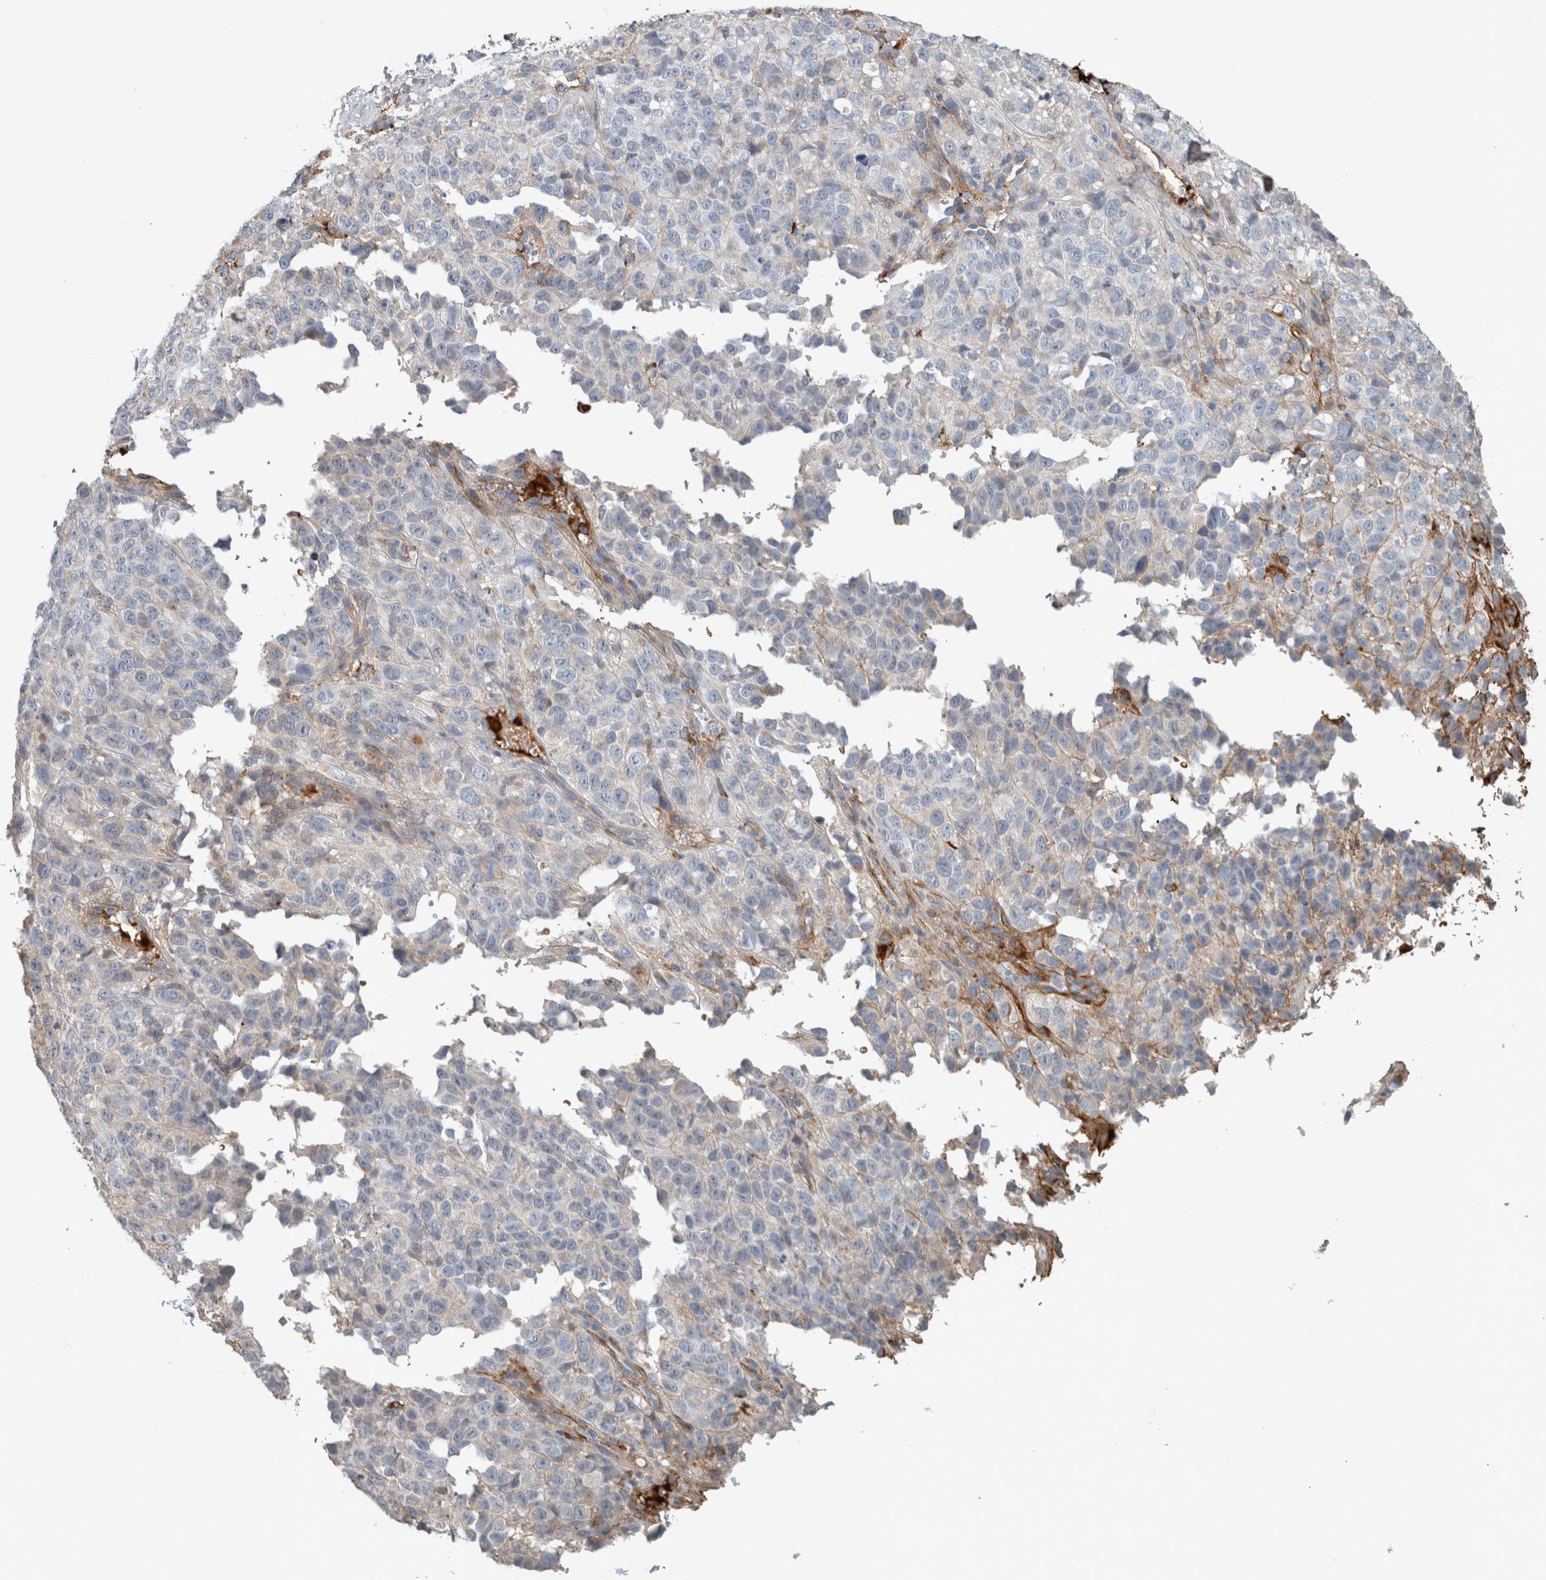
{"staining": {"intensity": "negative", "quantity": "none", "location": "none"}, "tissue": "melanoma", "cell_type": "Tumor cells", "image_type": "cancer", "snomed": [{"axis": "morphology", "description": "Malignant melanoma, Metastatic site"}, {"axis": "topography", "description": "Skin"}], "caption": "A high-resolution histopathology image shows immunohistochemistry staining of melanoma, which demonstrates no significant staining in tumor cells.", "gene": "FN1", "patient": {"sex": "female", "age": 72}}